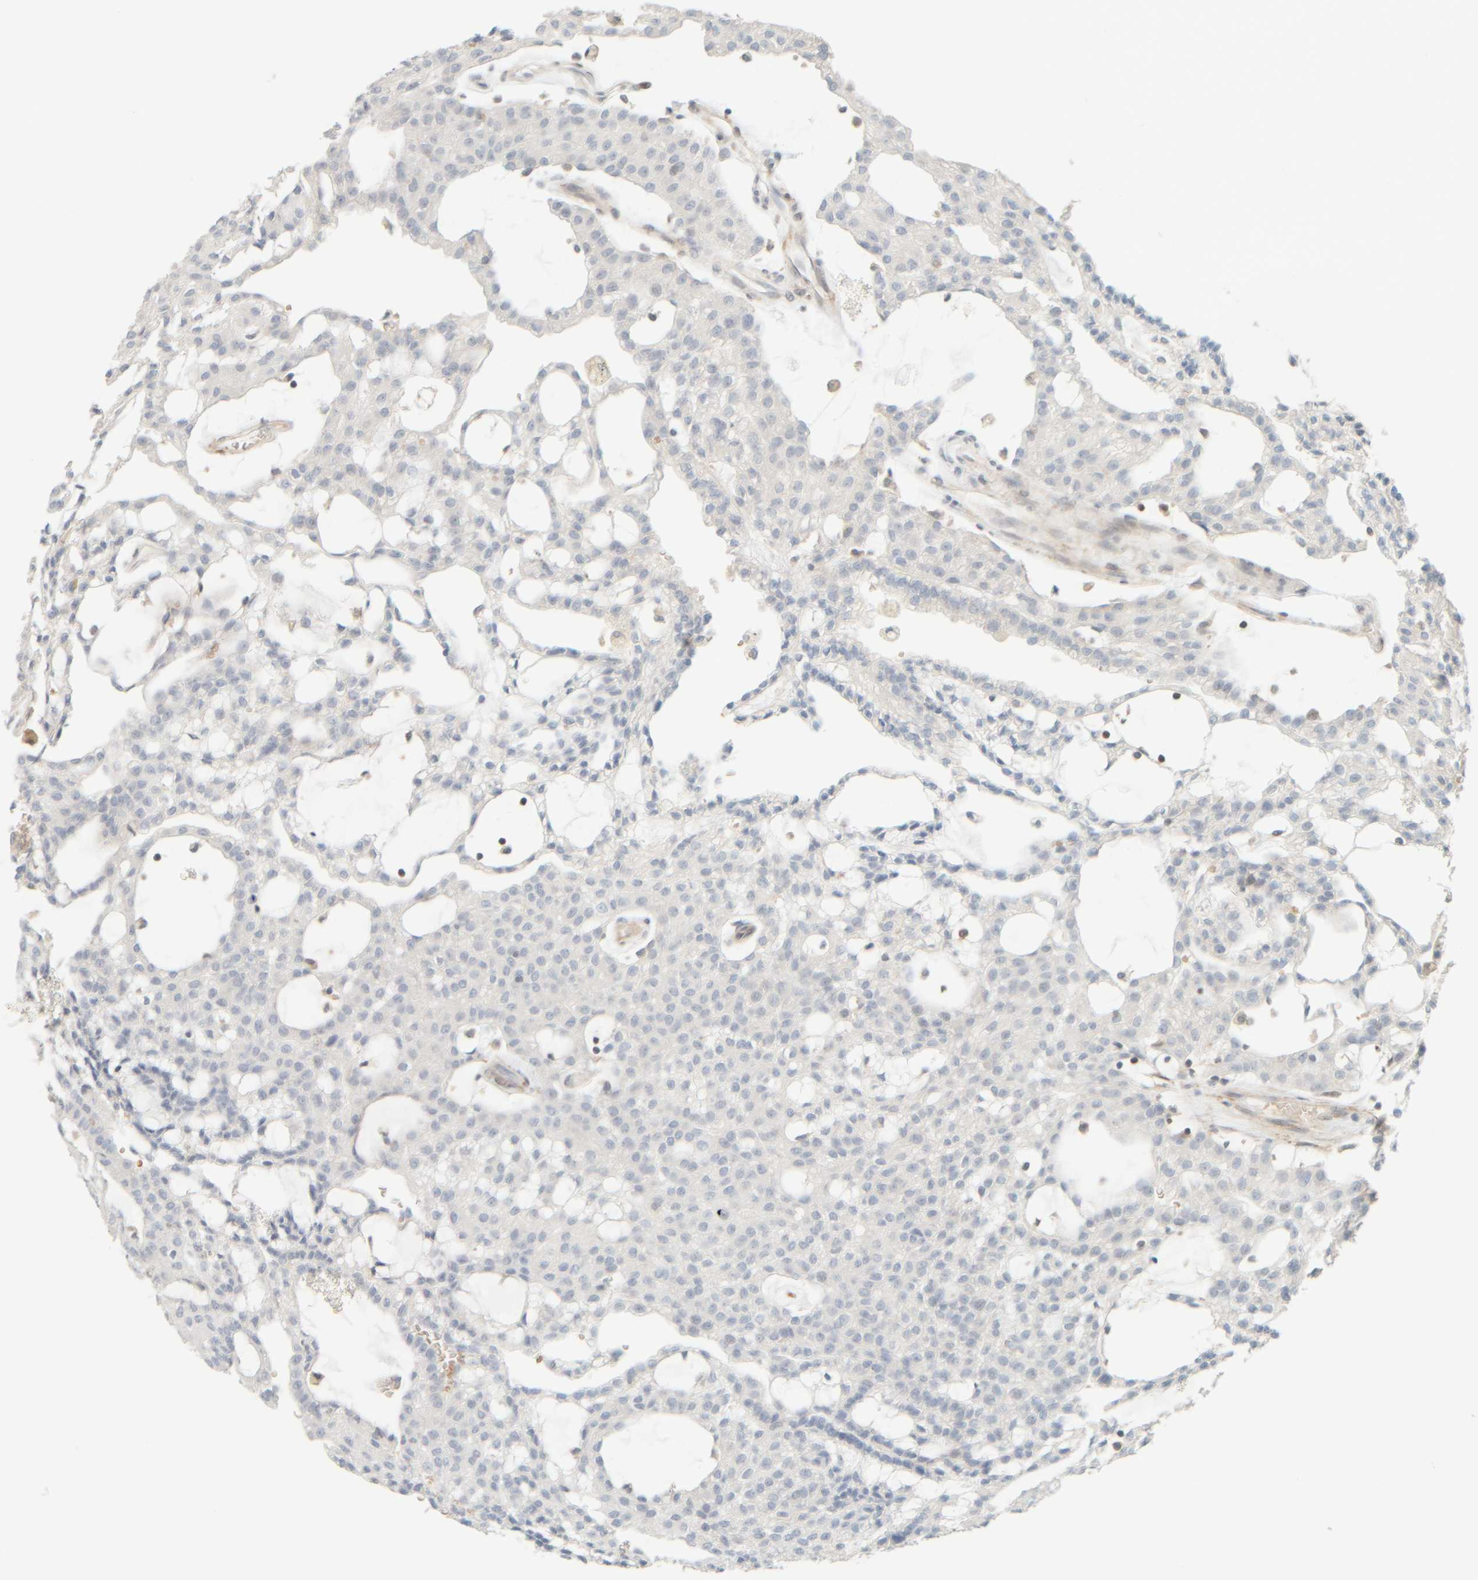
{"staining": {"intensity": "negative", "quantity": "none", "location": "none"}, "tissue": "renal cancer", "cell_type": "Tumor cells", "image_type": "cancer", "snomed": [{"axis": "morphology", "description": "Adenocarcinoma, NOS"}, {"axis": "topography", "description": "Kidney"}], "caption": "A high-resolution image shows IHC staining of renal cancer (adenocarcinoma), which demonstrates no significant positivity in tumor cells.", "gene": "PTGES3L-AARSD1", "patient": {"sex": "male", "age": 63}}